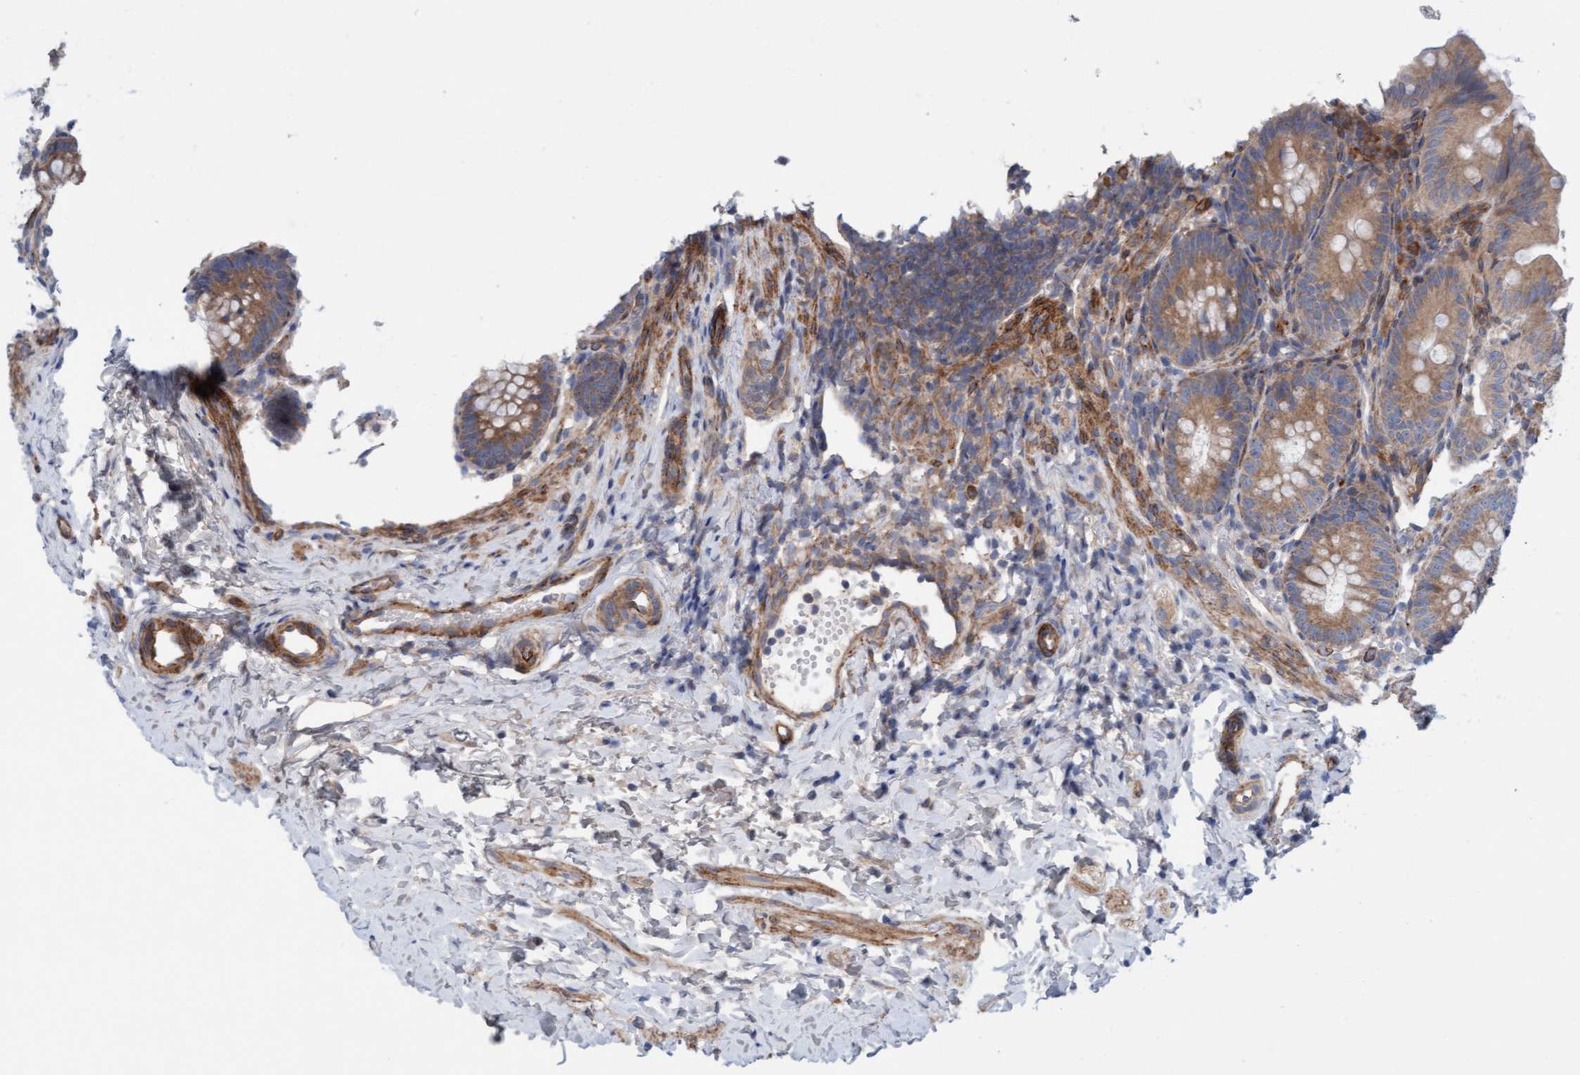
{"staining": {"intensity": "moderate", "quantity": "25%-75%", "location": "cytoplasmic/membranous"}, "tissue": "appendix", "cell_type": "Glandular cells", "image_type": "normal", "snomed": [{"axis": "morphology", "description": "Normal tissue, NOS"}, {"axis": "topography", "description": "Appendix"}], "caption": "High-power microscopy captured an immunohistochemistry histopathology image of normal appendix, revealing moderate cytoplasmic/membranous expression in approximately 25%-75% of glandular cells.", "gene": "CDK5RAP3", "patient": {"sex": "male", "age": 1}}